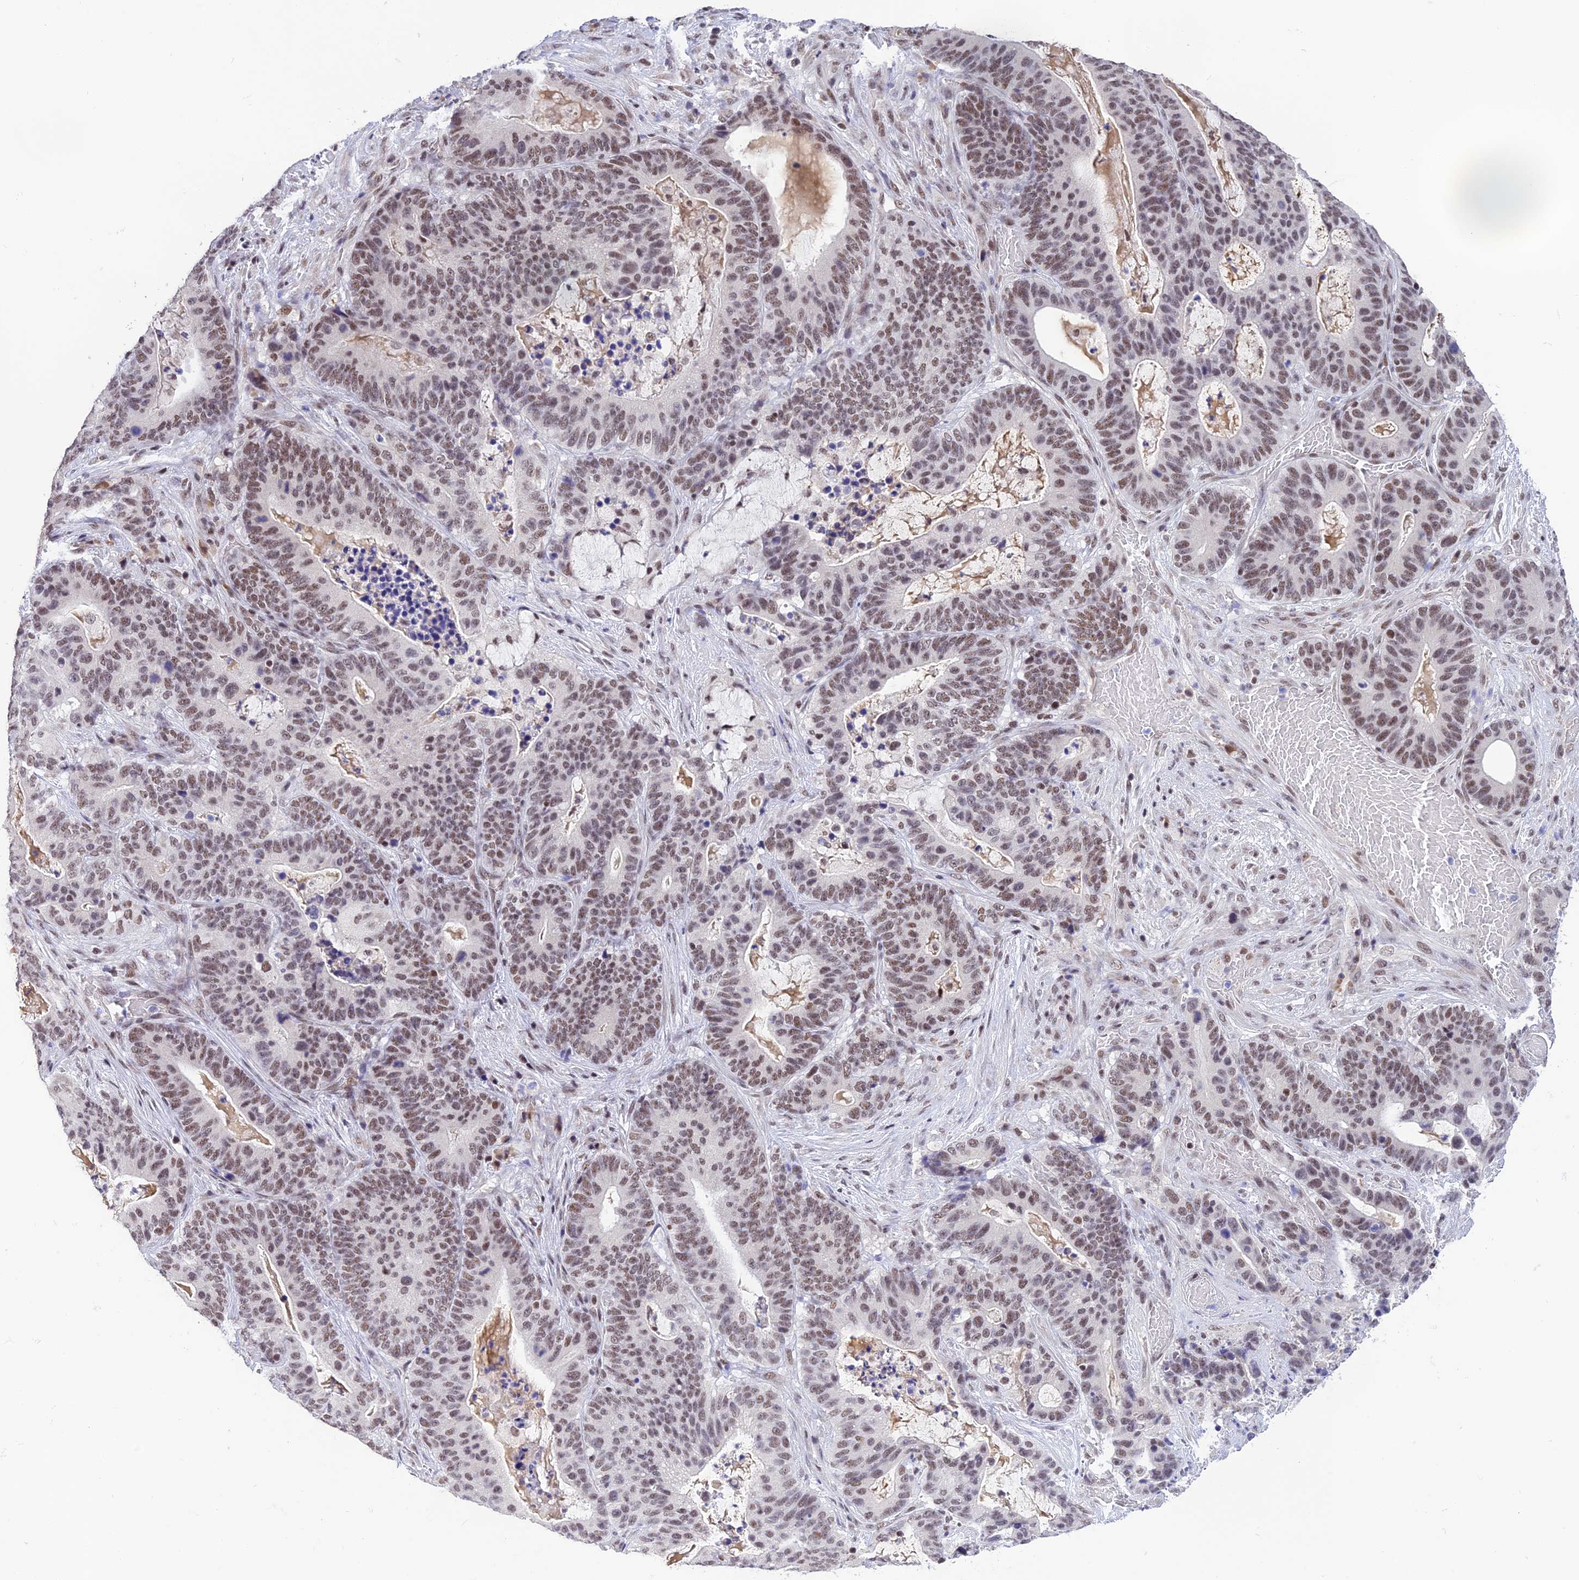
{"staining": {"intensity": "weak", "quantity": ">75%", "location": "nuclear"}, "tissue": "stomach cancer", "cell_type": "Tumor cells", "image_type": "cancer", "snomed": [{"axis": "morphology", "description": "Normal tissue, NOS"}, {"axis": "morphology", "description": "Adenocarcinoma, NOS"}, {"axis": "topography", "description": "Stomach"}], "caption": "Stomach cancer tissue demonstrates weak nuclear staining in about >75% of tumor cells, visualized by immunohistochemistry.", "gene": "THAP11", "patient": {"sex": "female", "age": 64}}